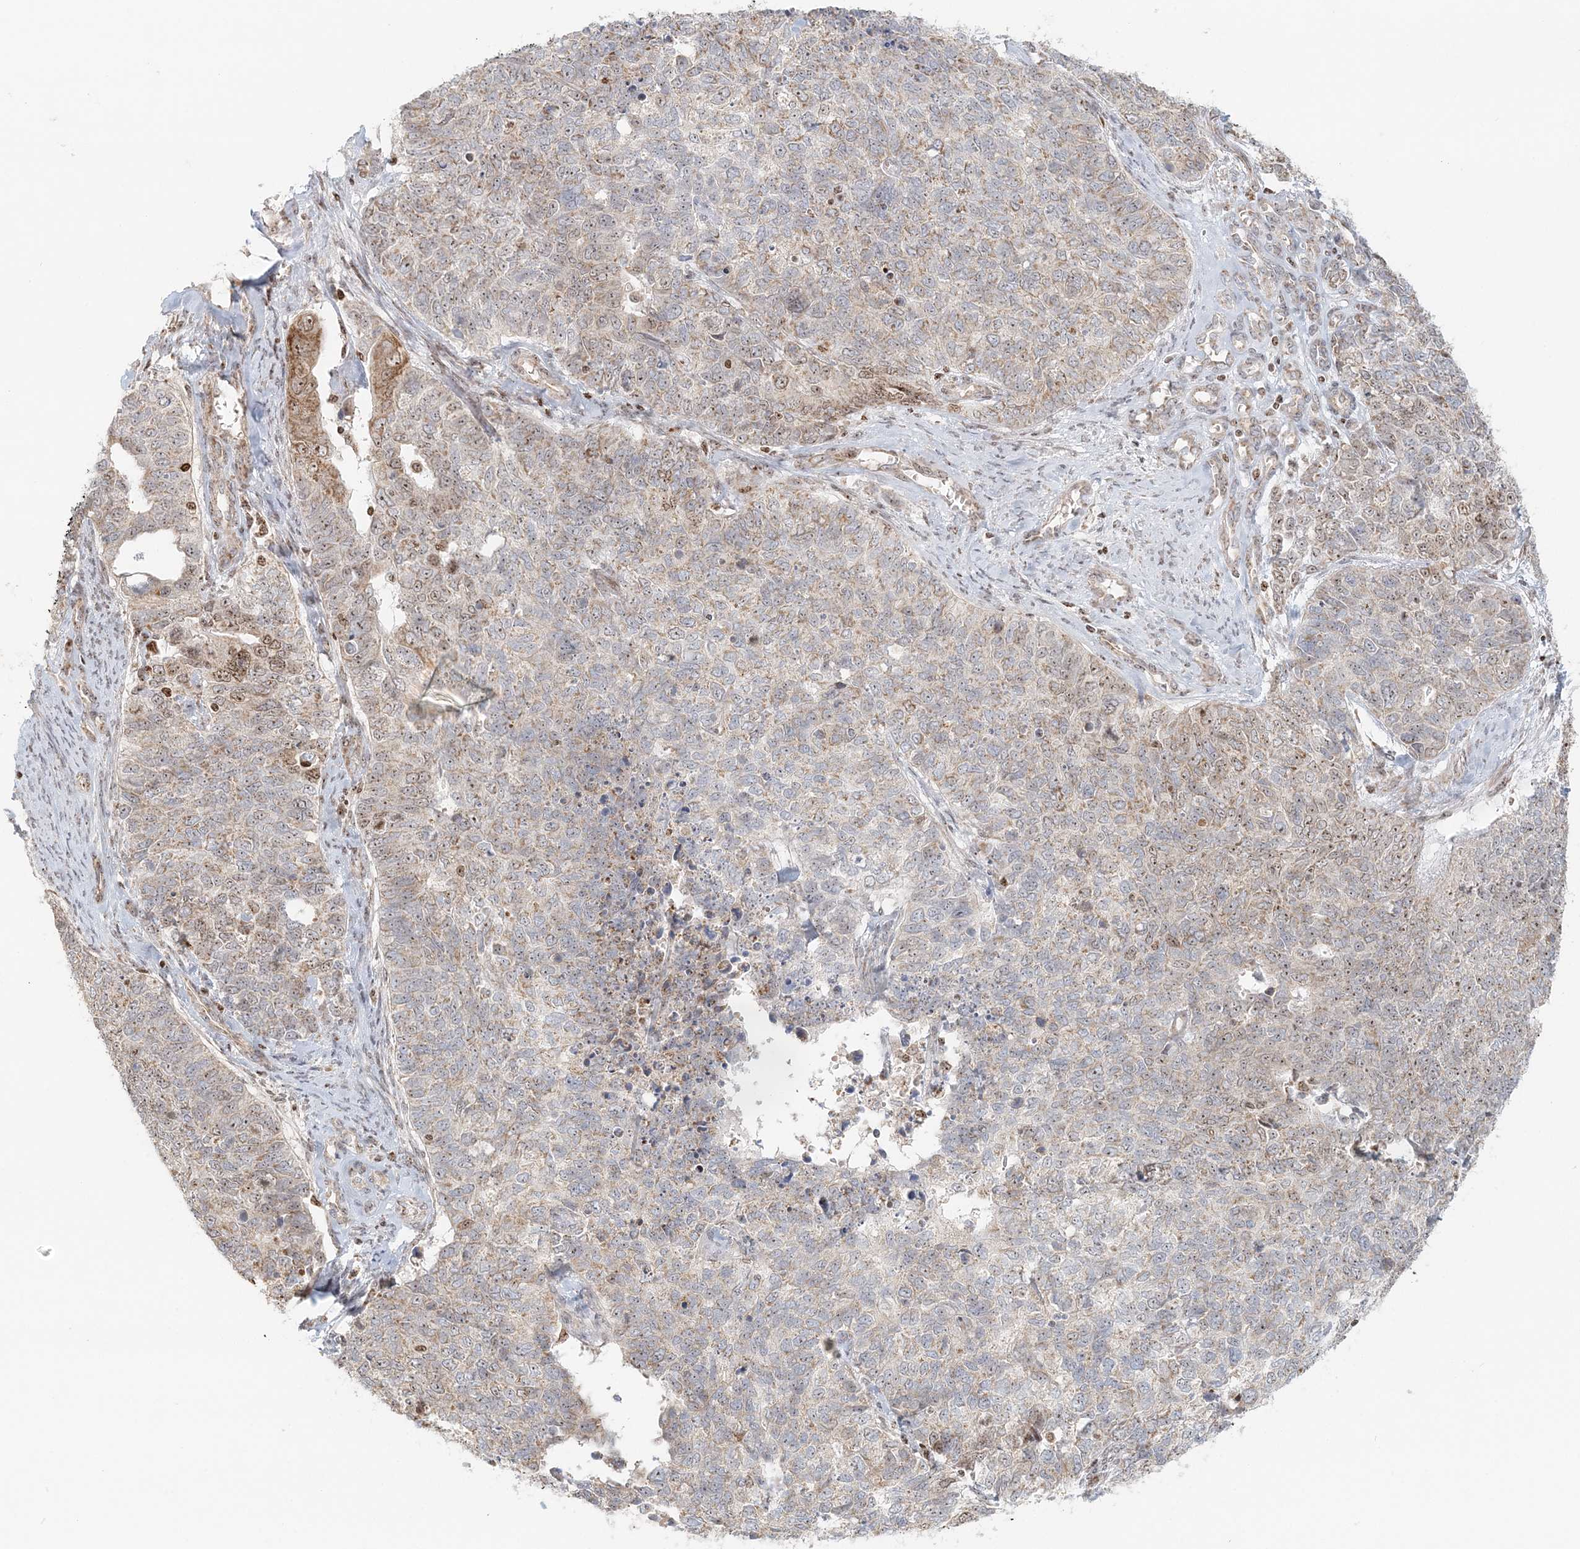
{"staining": {"intensity": "weak", "quantity": "25%-75%", "location": "cytoplasmic/membranous,nuclear"}, "tissue": "cervical cancer", "cell_type": "Tumor cells", "image_type": "cancer", "snomed": [{"axis": "morphology", "description": "Squamous cell carcinoma, NOS"}, {"axis": "topography", "description": "Cervix"}], "caption": "DAB immunohistochemical staining of human cervical cancer shows weak cytoplasmic/membranous and nuclear protein positivity in about 25%-75% of tumor cells. (DAB IHC with brightfield microscopy, high magnification).", "gene": "UBE2F", "patient": {"sex": "female", "age": 63}}